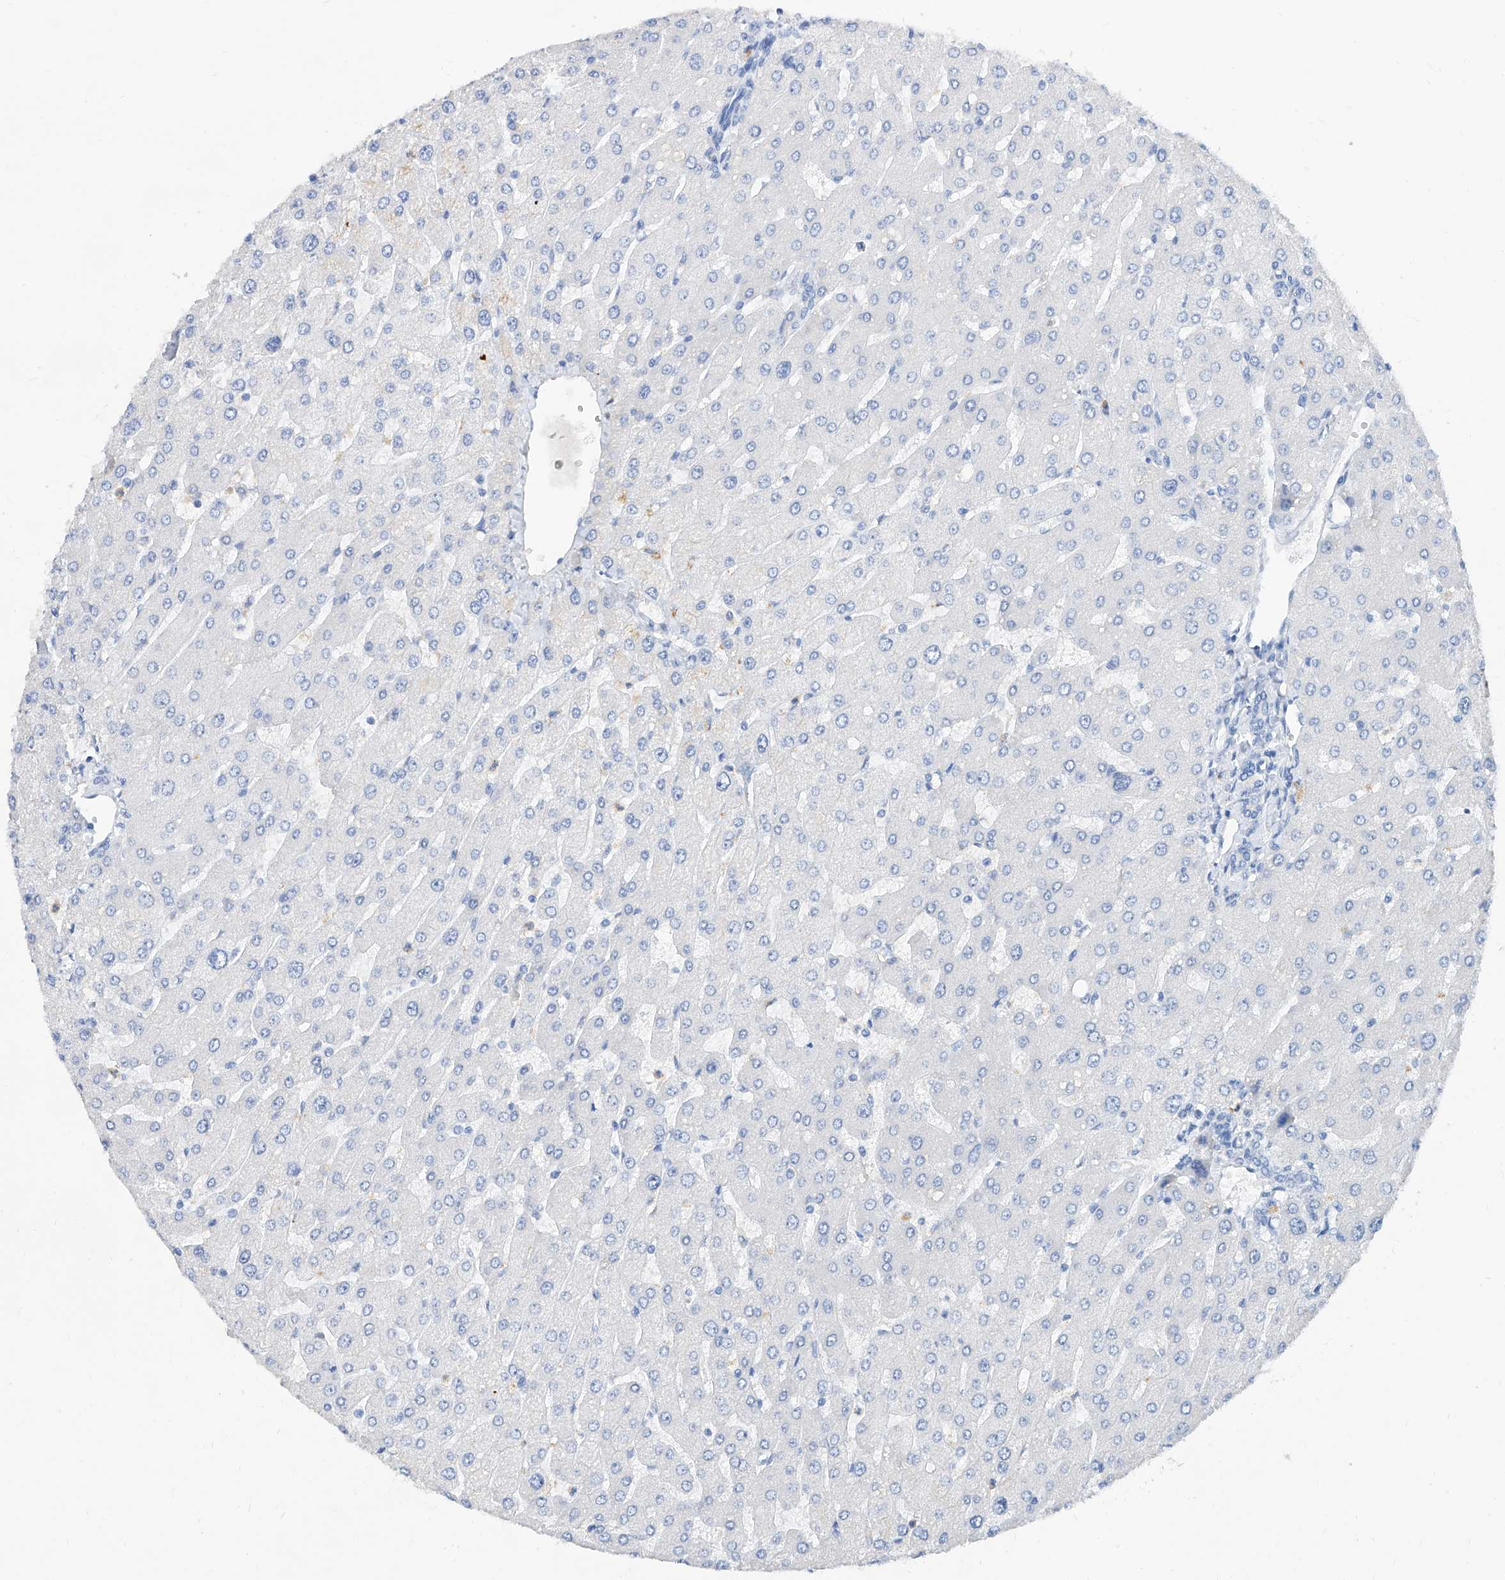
{"staining": {"intensity": "negative", "quantity": "none", "location": "none"}, "tissue": "liver", "cell_type": "Cholangiocytes", "image_type": "normal", "snomed": [{"axis": "morphology", "description": "Normal tissue, NOS"}, {"axis": "topography", "description": "Liver"}], "caption": "IHC of normal liver displays no expression in cholangiocytes.", "gene": "SLC25A29", "patient": {"sex": "male", "age": 55}}